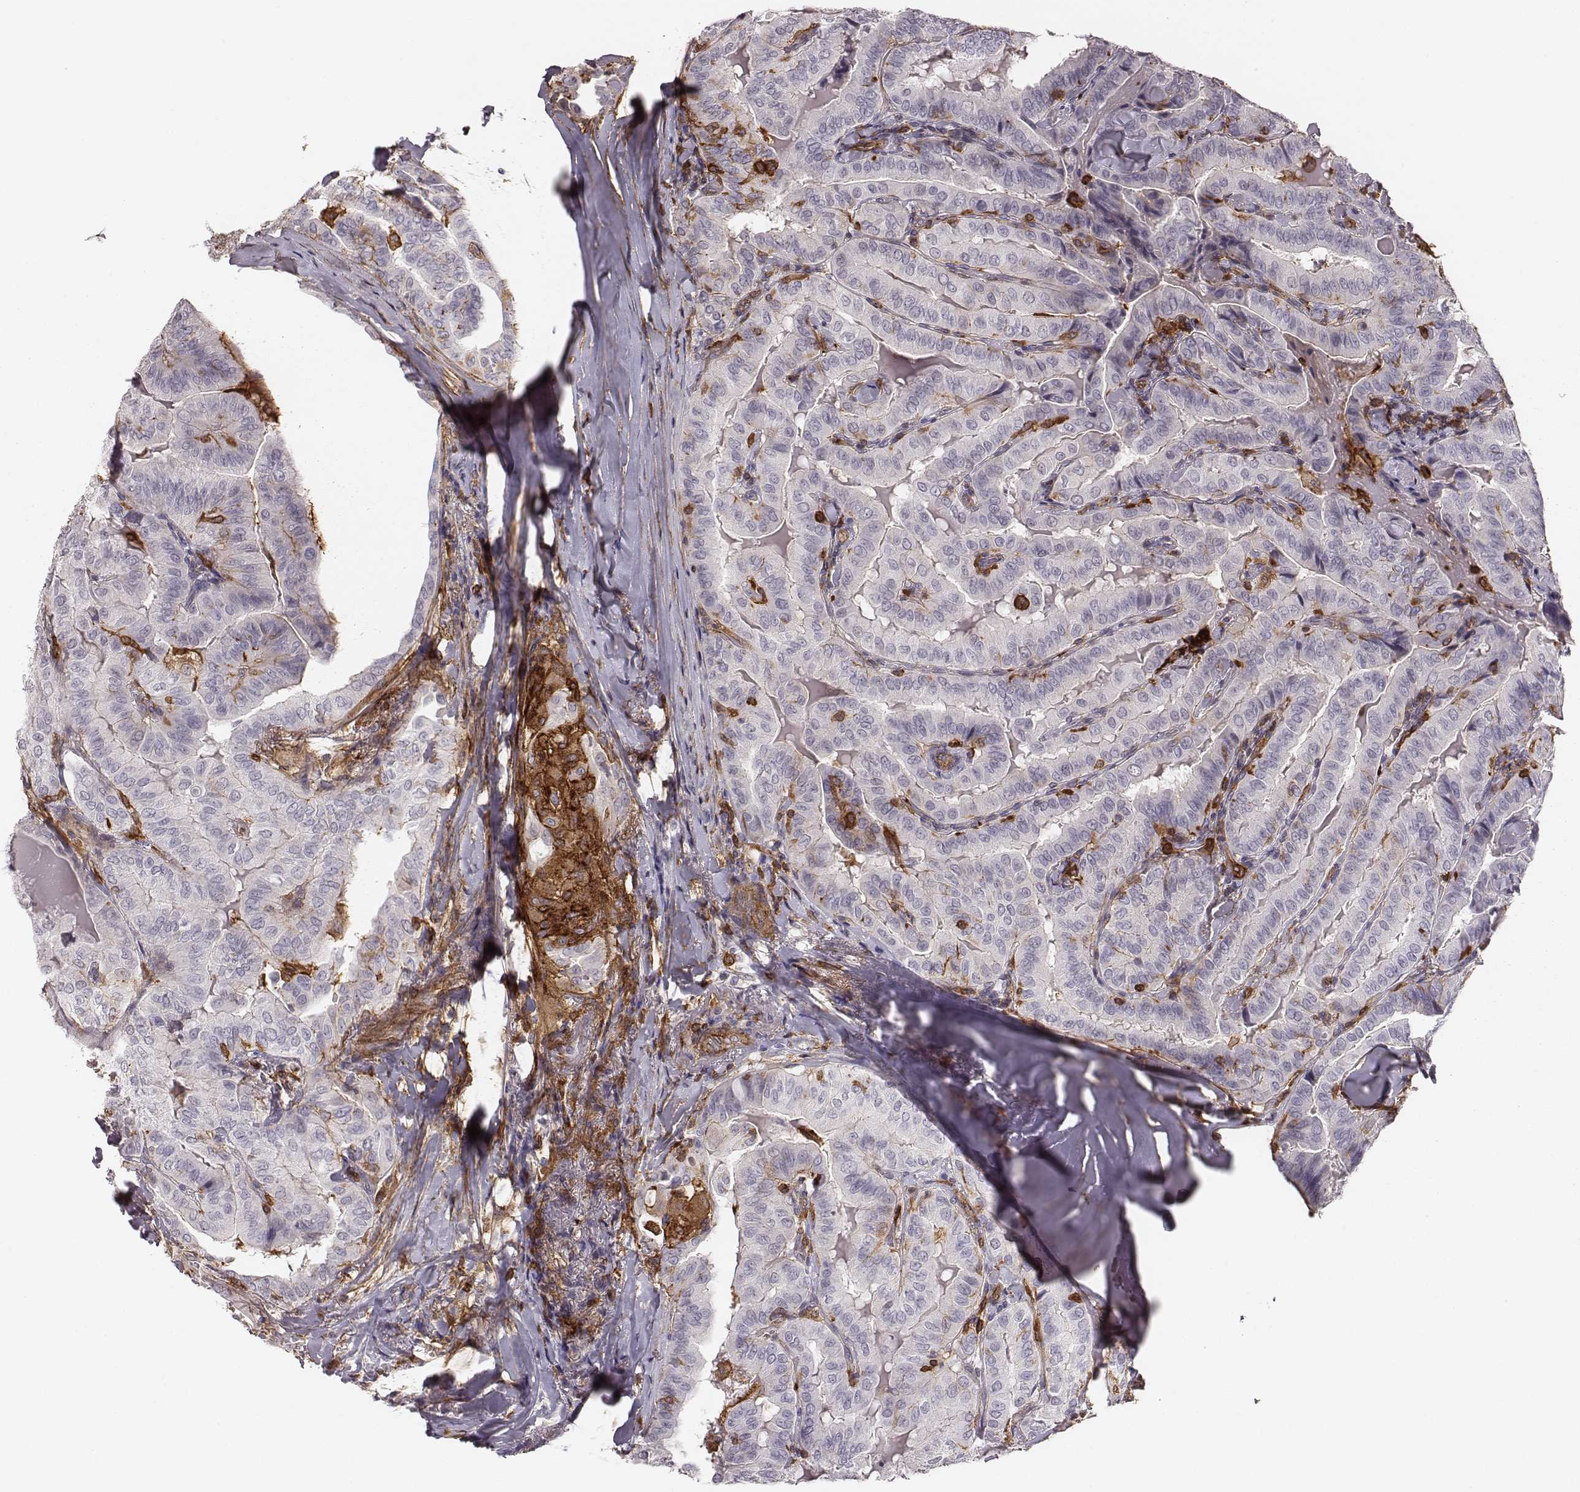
{"staining": {"intensity": "negative", "quantity": "none", "location": "none"}, "tissue": "thyroid cancer", "cell_type": "Tumor cells", "image_type": "cancer", "snomed": [{"axis": "morphology", "description": "Papillary adenocarcinoma, NOS"}, {"axis": "topography", "description": "Thyroid gland"}], "caption": "A histopathology image of human thyroid cancer (papillary adenocarcinoma) is negative for staining in tumor cells.", "gene": "ZYX", "patient": {"sex": "female", "age": 68}}